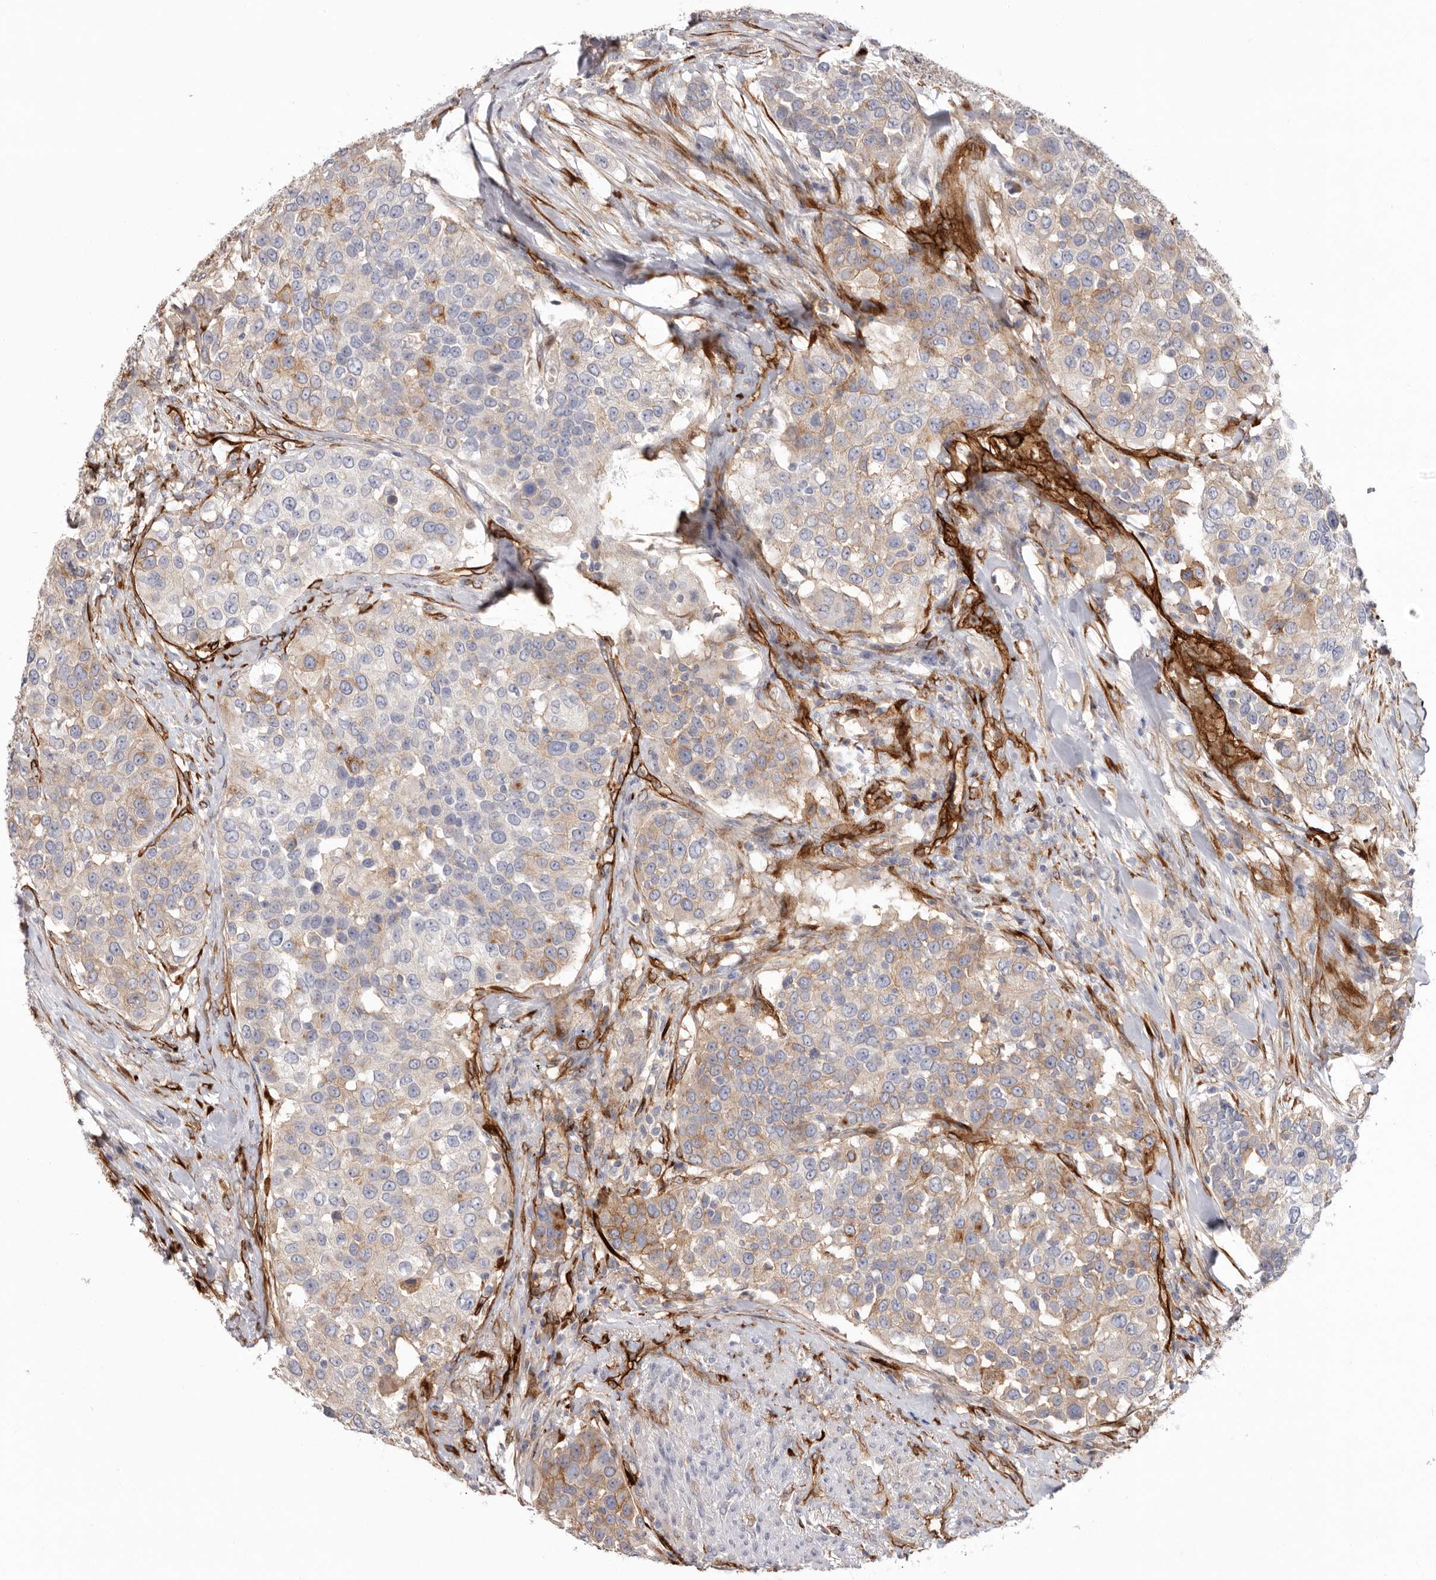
{"staining": {"intensity": "weak", "quantity": "25%-75%", "location": "cytoplasmic/membranous"}, "tissue": "urothelial cancer", "cell_type": "Tumor cells", "image_type": "cancer", "snomed": [{"axis": "morphology", "description": "Urothelial carcinoma, High grade"}, {"axis": "topography", "description": "Urinary bladder"}], "caption": "The image demonstrates immunohistochemical staining of high-grade urothelial carcinoma. There is weak cytoplasmic/membranous positivity is appreciated in approximately 25%-75% of tumor cells.", "gene": "LRRC66", "patient": {"sex": "female", "age": 80}}